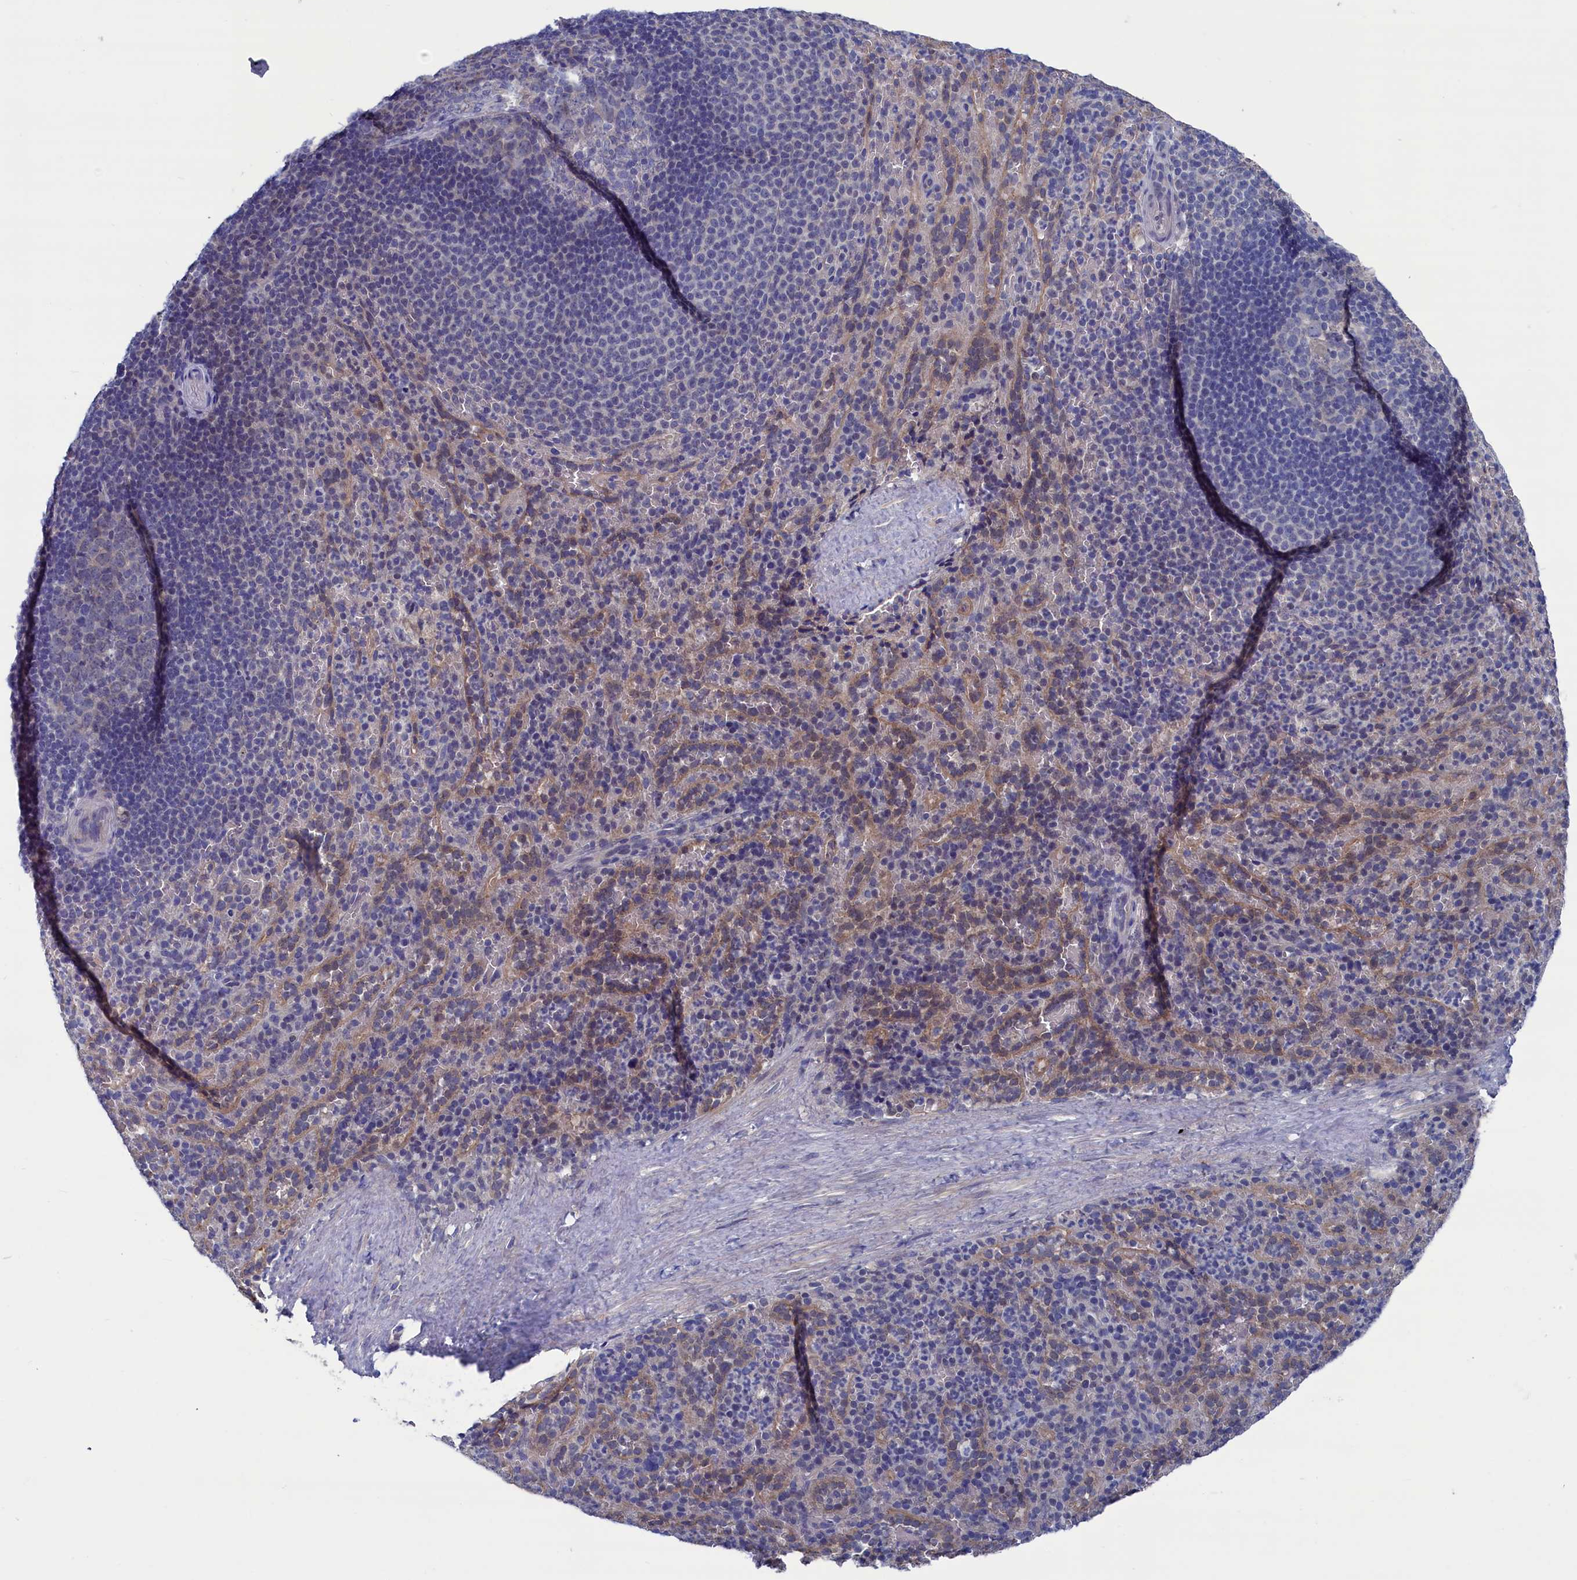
{"staining": {"intensity": "negative", "quantity": "none", "location": "none"}, "tissue": "spleen", "cell_type": "Cells in red pulp", "image_type": "normal", "snomed": [{"axis": "morphology", "description": "Normal tissue, NOS"}, {"axis": "topography", "description": "Spleen"}], "caption": "A high-resolution micrograph shows immunohistochemistry staining of normal spleen, which shows no significant staining in cells in red pulp. Brightfield microscopy of immunohistochemistry (IHC) stained with DAB (brown) and hematoxylin (blue), captured at high magnification.", "gene": "SPATA13", "patient": {"sex": "female", "age": 21}}